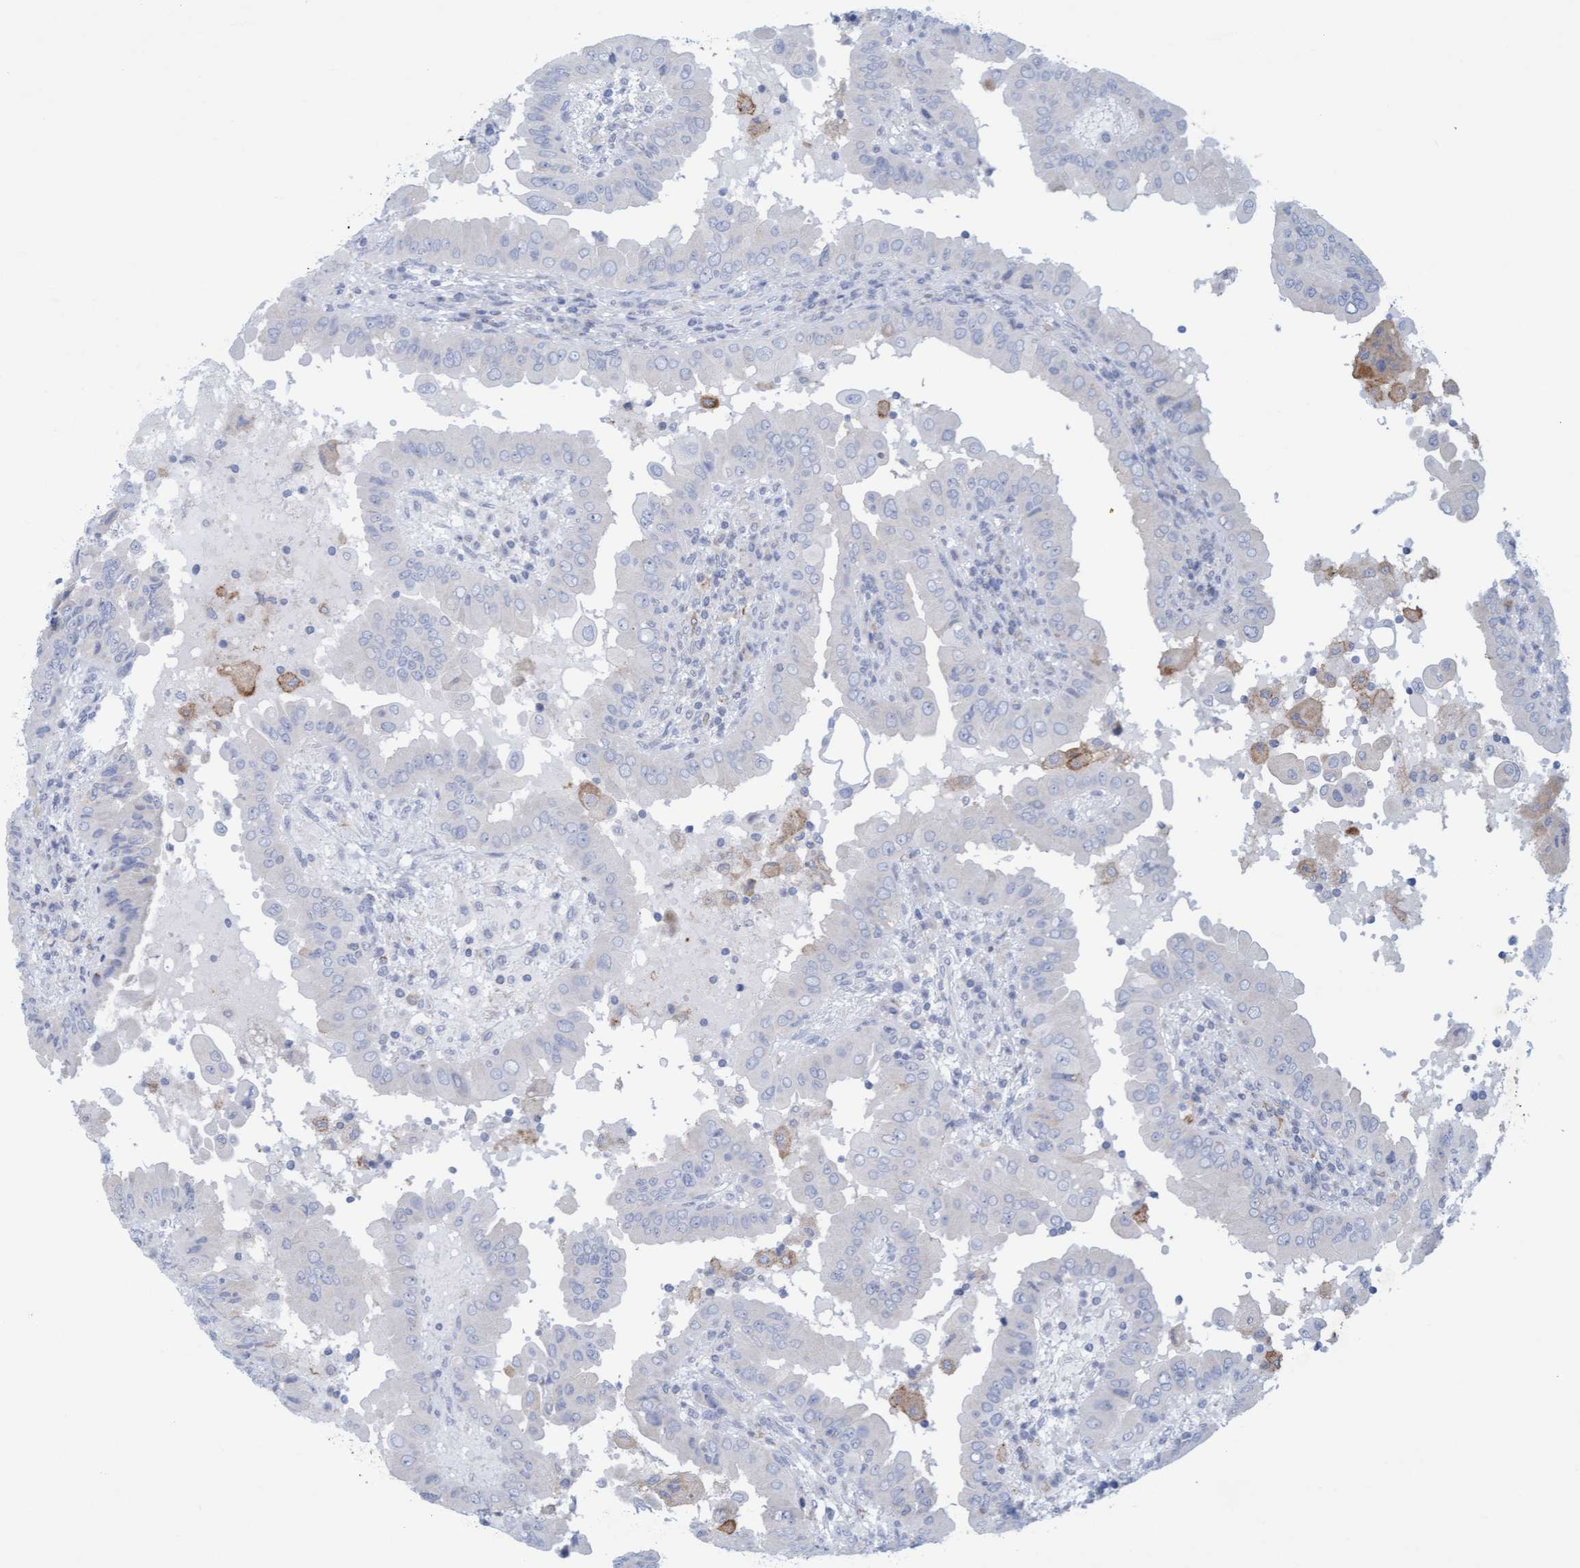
{"staining": {"intensity": "negative", "quantity": "none", "location": "none"}, "tissue": "thyroid cancer", "cell_type": "Tumor cells", "image_type": "cancer", "snomed": [{"axis": "morphology", "description": "Papillary adenocarcinoma, NOS"}, {"axis": "topography", "description": "Thyroid gland"}], "caption": "Immunohistochemistry image of thyroid papillary adenocarcinoma stained for a protein (brown), which demonstrates no positivity in tumor cells.", "gene": "SLC28A3", "patient": {"sex": "male", "age": 33}}